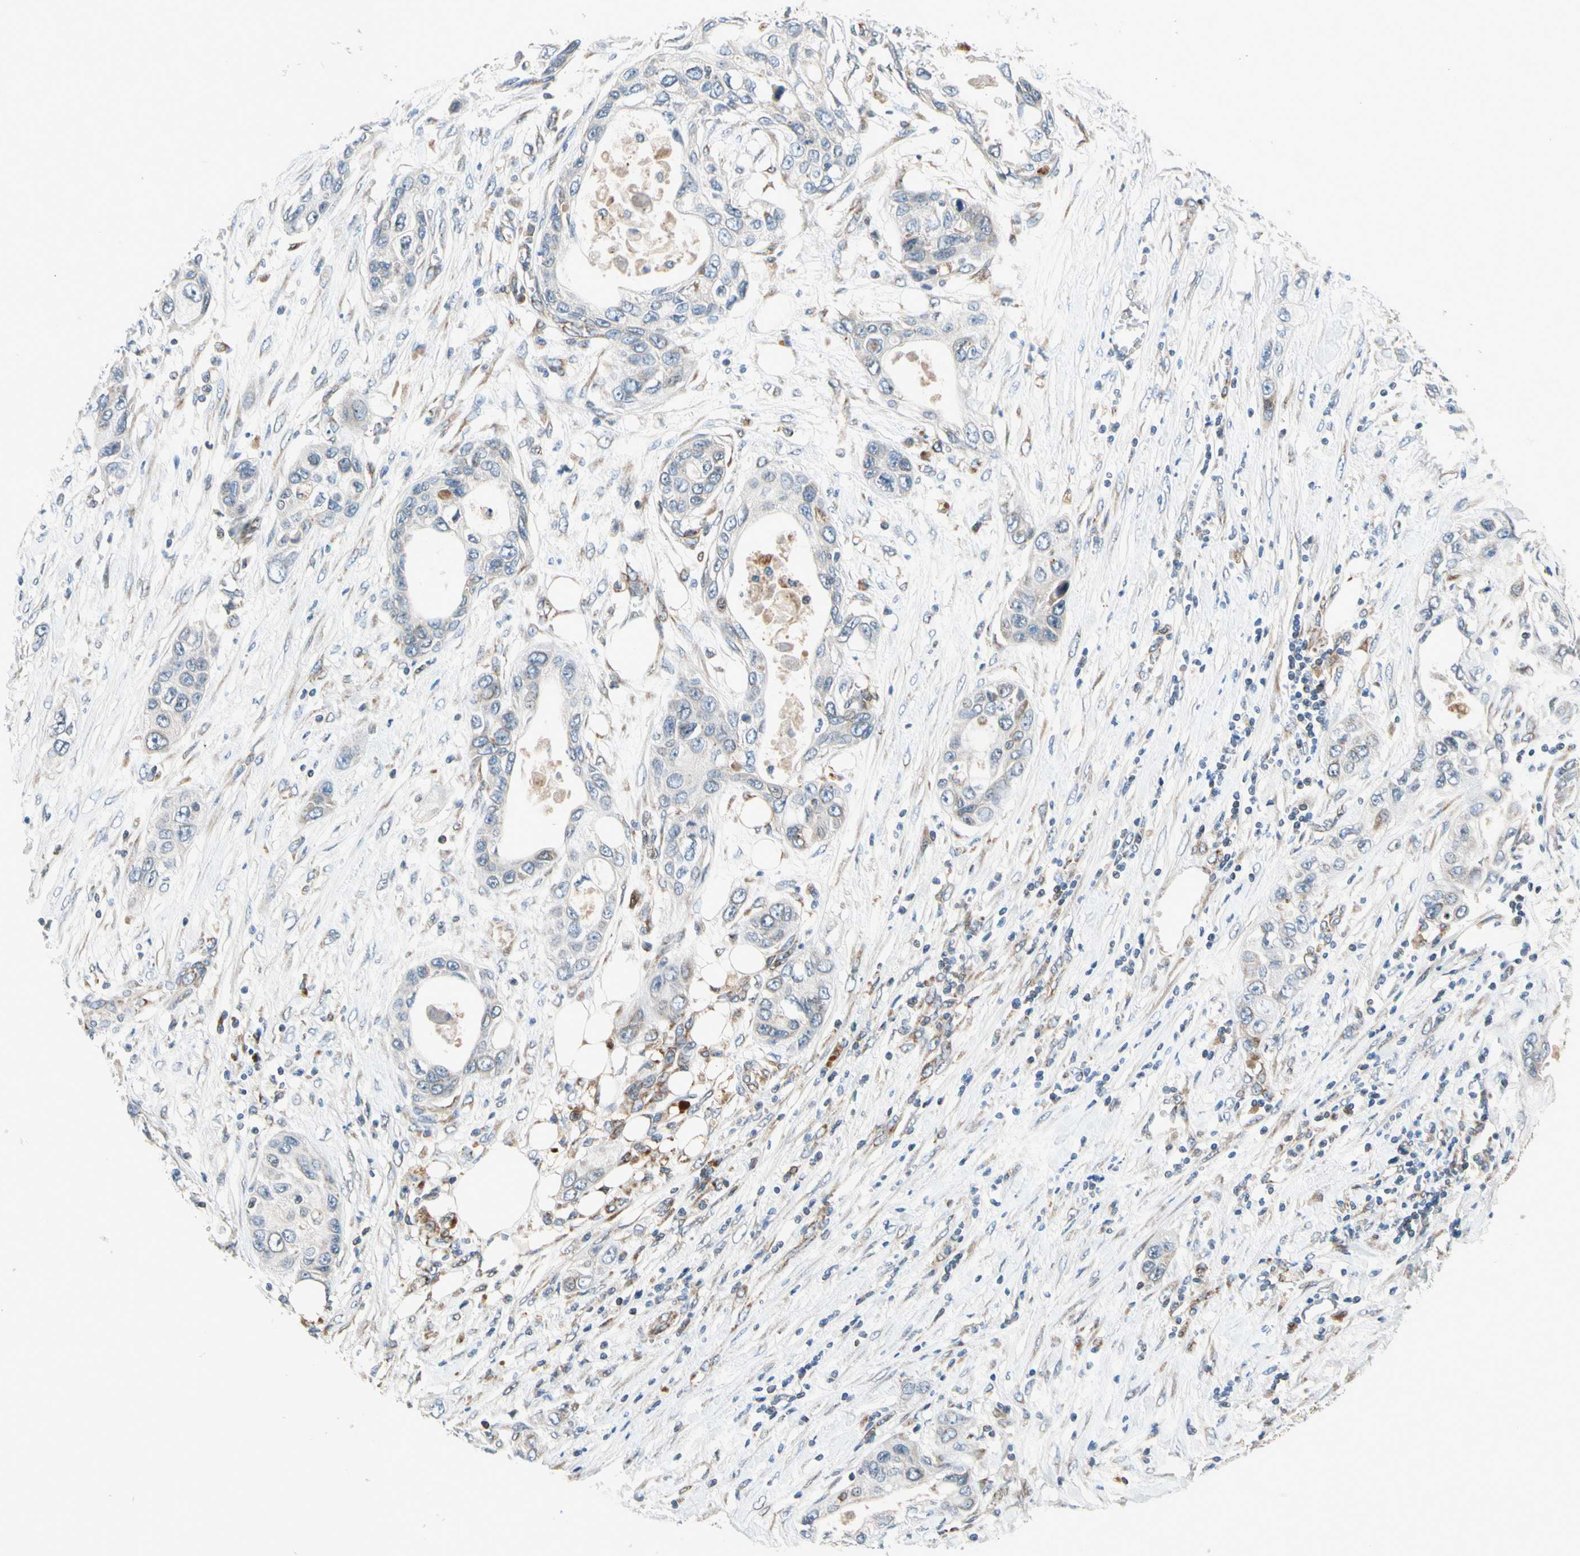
{"staining": {"intensity": "moderate", "quantity": "25%-75%", "location": "cytoplasmic/membranous"}, "tissue": "pancreatic cancer", "cell_type": "Tumor cells", "image_type": "cancer", "snomed": [{"axis": "morphology", "description": "Adenocarcinoma, NOS"}, {"axis": "topography", "description": "Pancreas"}], "caption": "This photomicrograph displays immunohistochemistry staining of pancreatic adenocarcinoma, with medium moderate cytoplasmic/membranous expression in approximately 25%-75% of tumor cells.", "gene": "NPHP3", "patient": {"sex": "female", "age": 70}}